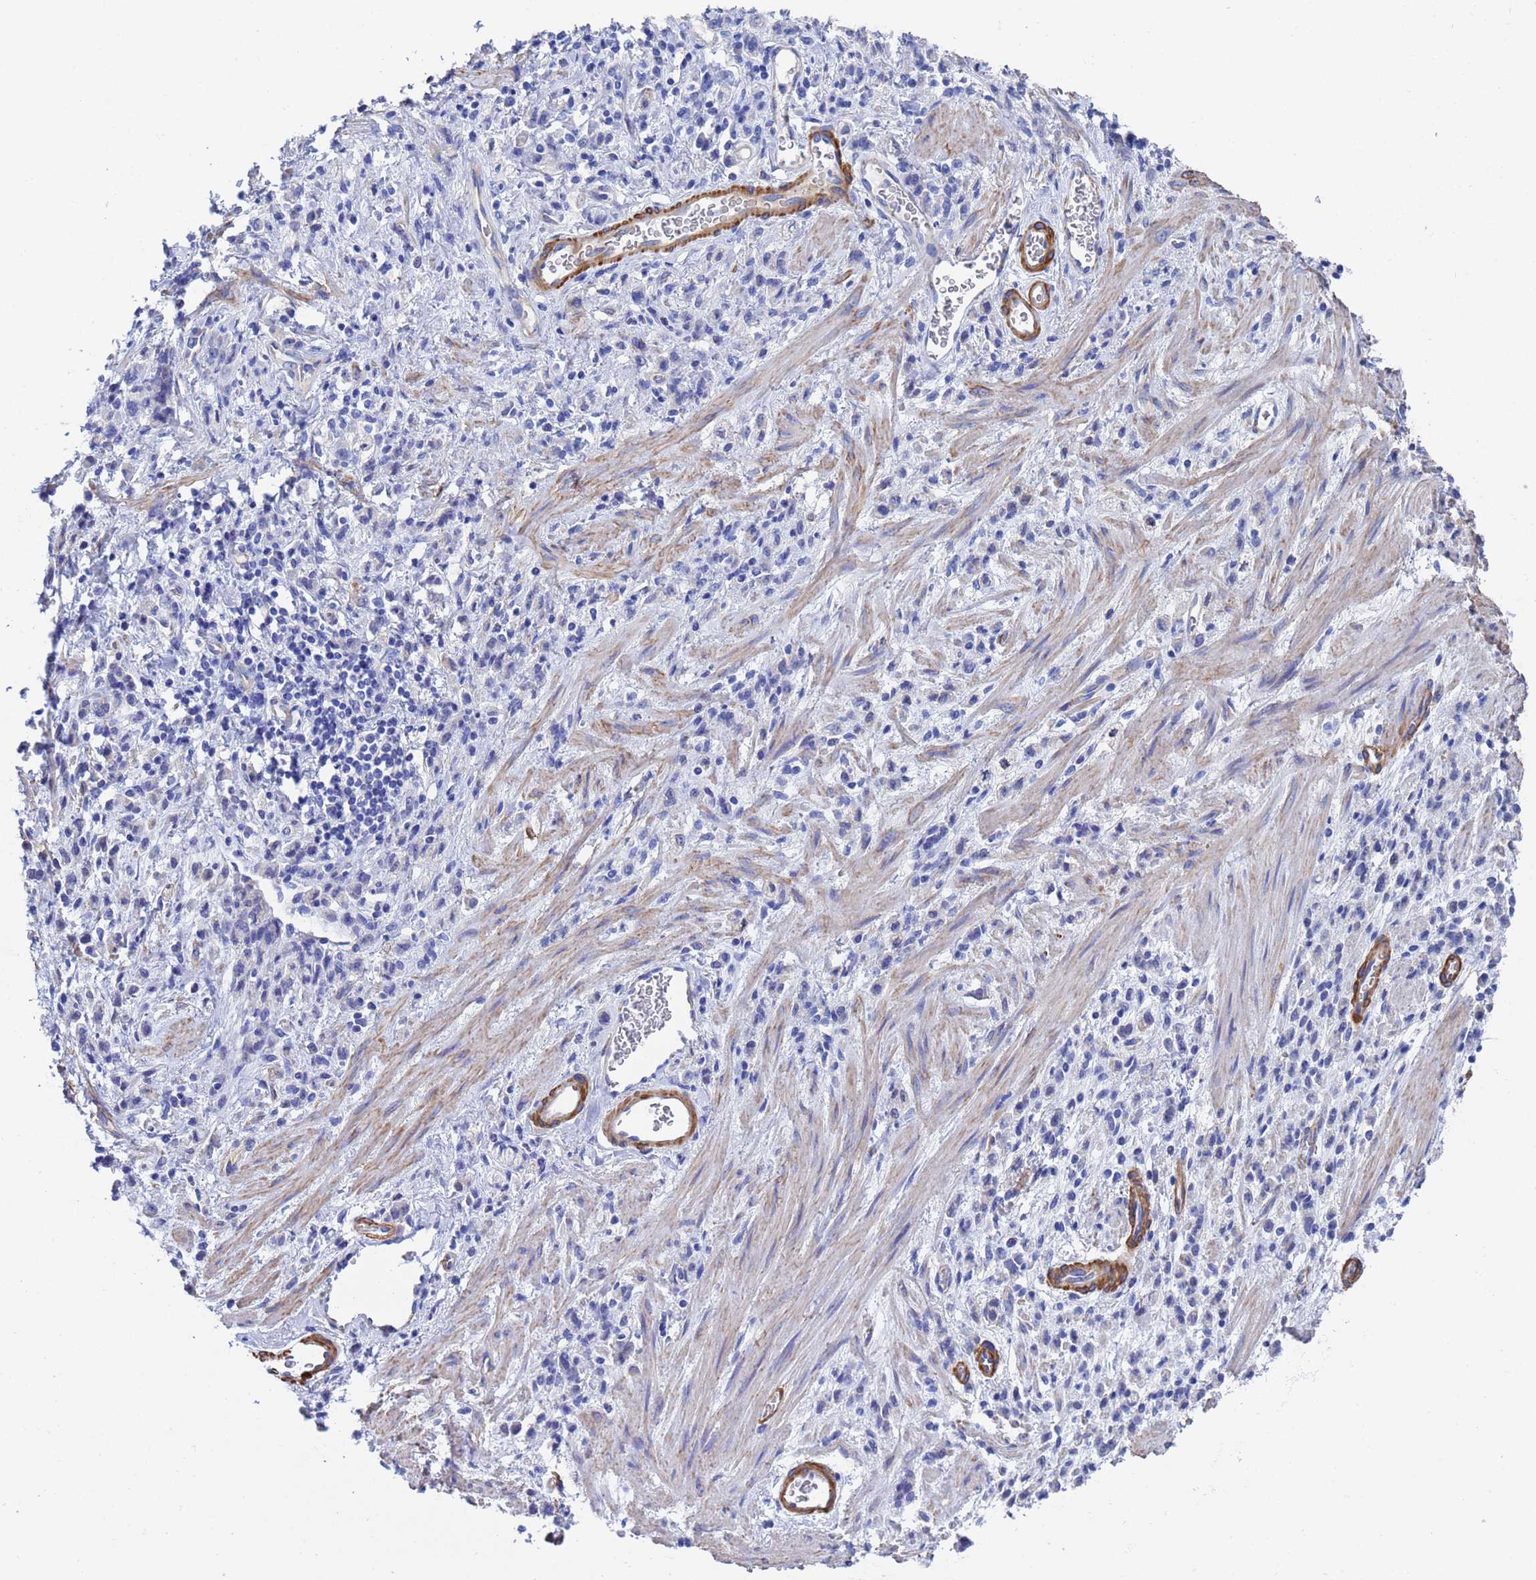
{"staining": {"intensity": "negative", "quantity": "none", "location": "none"}, "tissue": "stomach cancer", "cell_type": "Tumor cells", "image_type": "cancer", "snomed": [{"axis": "morphology", "description": "Adenocarcinoma, NOS"}, {"axis": "topography", "description": "Stomach"}], "caption": "Tumor cells are negative for brown protein staining in stomach cancer. (DAB (3,3'-diaminobenzidine) immunohistochemistry (IHC) with hematoxylin counter stain).", "gene": "CST4", "patient": {"sex": "male", "age": 77}}